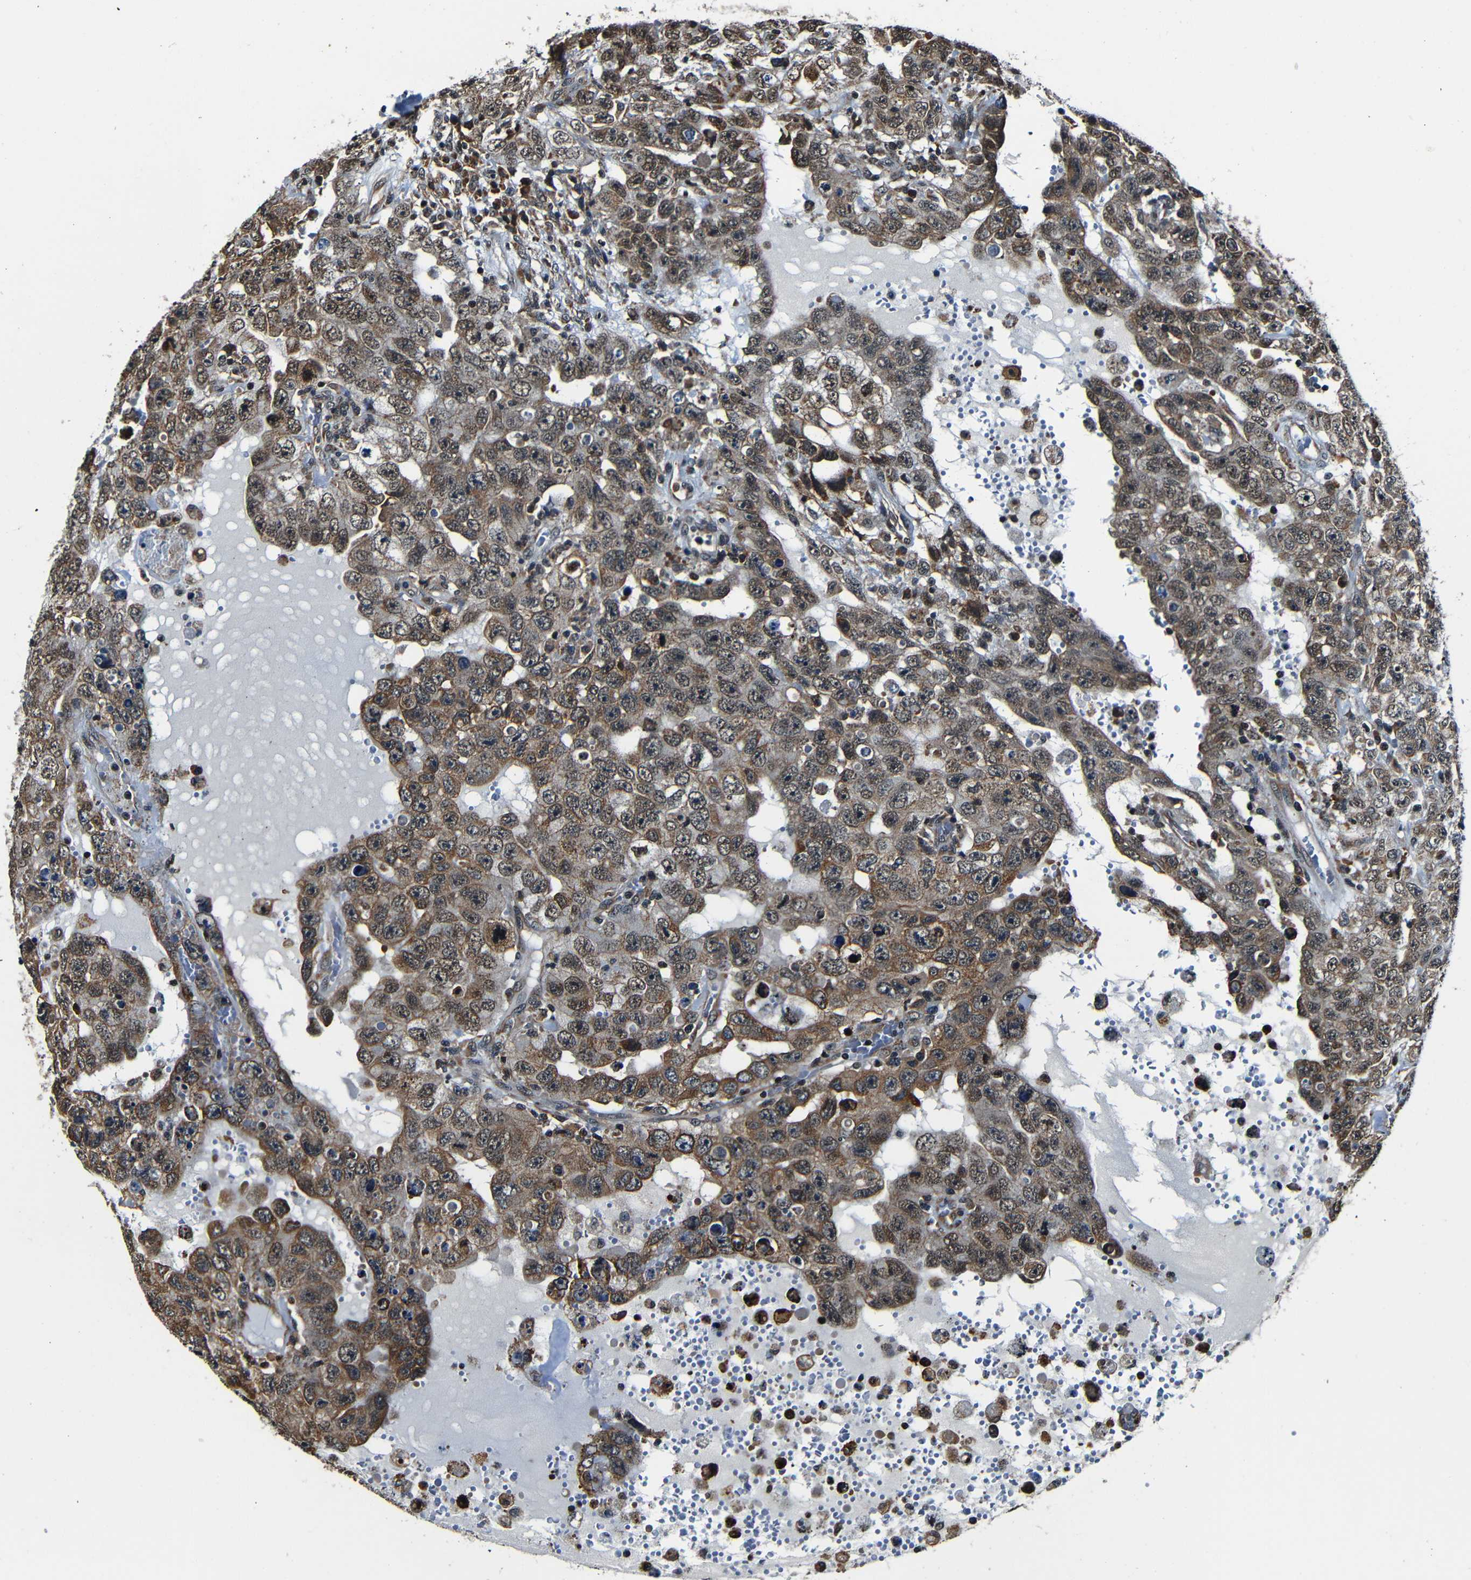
{"staining": {"intensity": "moderate", "quantity": ">75%", "location": "cytoplasmic/membranous,nuclear"}, "tissue": "testis cancer", "cell_type": "Tumor cells", "image_type": "cancer", "snomed": [{"axis": "morphology", "description": "Carcinoma, Embryonal, NOS"}, {"axis": "topography", "description": "Testis"}], "caption": "Tumor cells show medium levels of moderate cytoplasmic/membranous and nuclear positivity in about >75% of cells in testis cancer.", "gene": "NCBP3", "patient": {"sex": "male", "age": 26}}